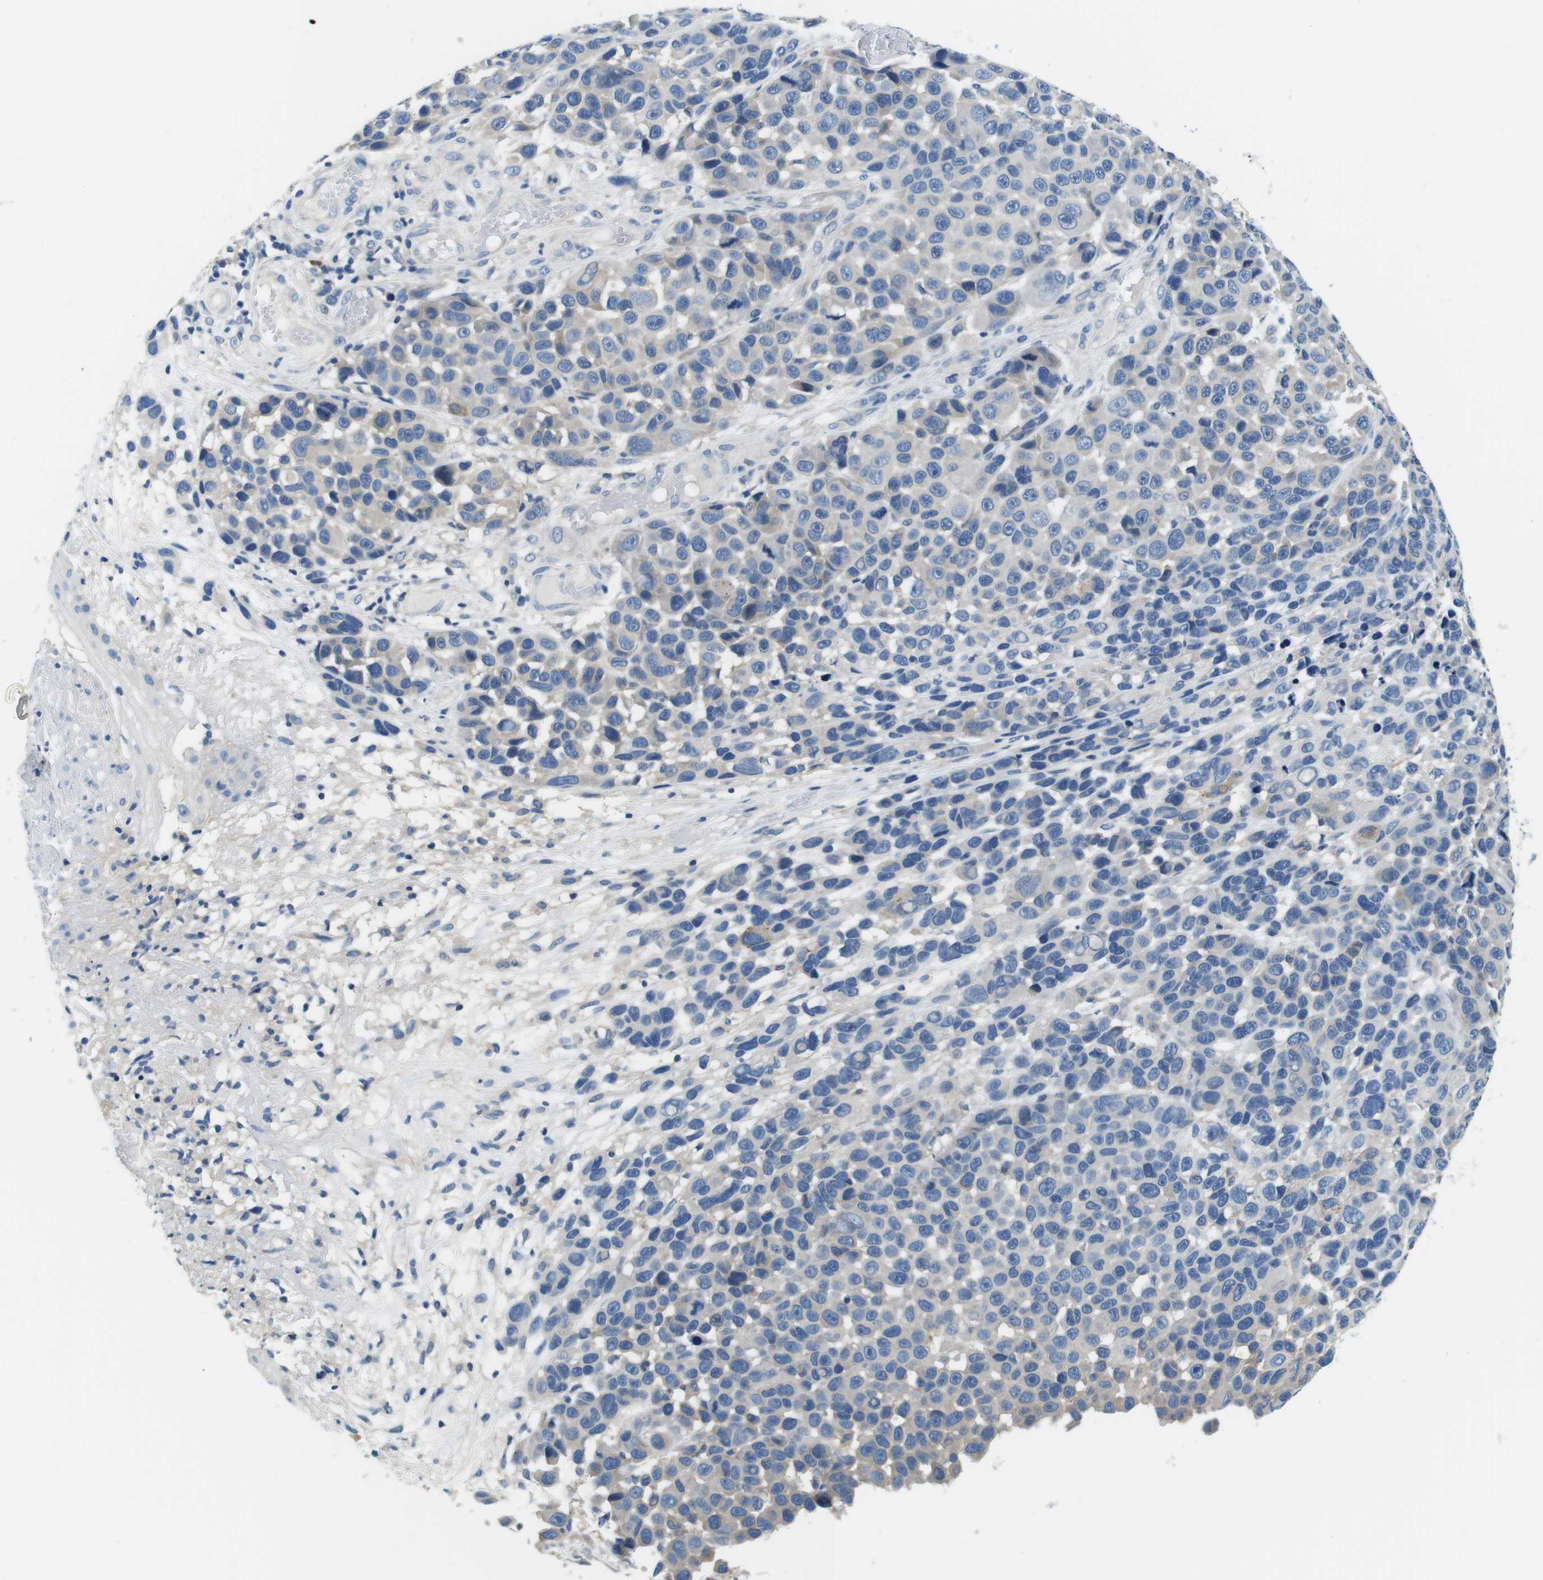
{"staining": {"intensity": "weak", "quantity": "25%-75%", "location": "cytoplasmic/membranous"}, "tissue": "melanoma", "cell_type": "Tumor cells", "image_type": "cancer", "snomed": [{"axis": "morphology", "description": "Malignant melanoma, NOS"}, {"axis": "topography", "description": "Skin"}], "caption": "Protein expression analysis of human malignant melanoma reveals weak cytoplasmic/membranous positivity in approximately 25%-75% of tumor cells. (Stains: DAB in brown, nuclei in blue, Microscopy: brightfield microscopy at high magnification).", "gene": "DENND4C", "patient": {"sex": "male", "age": 53}}